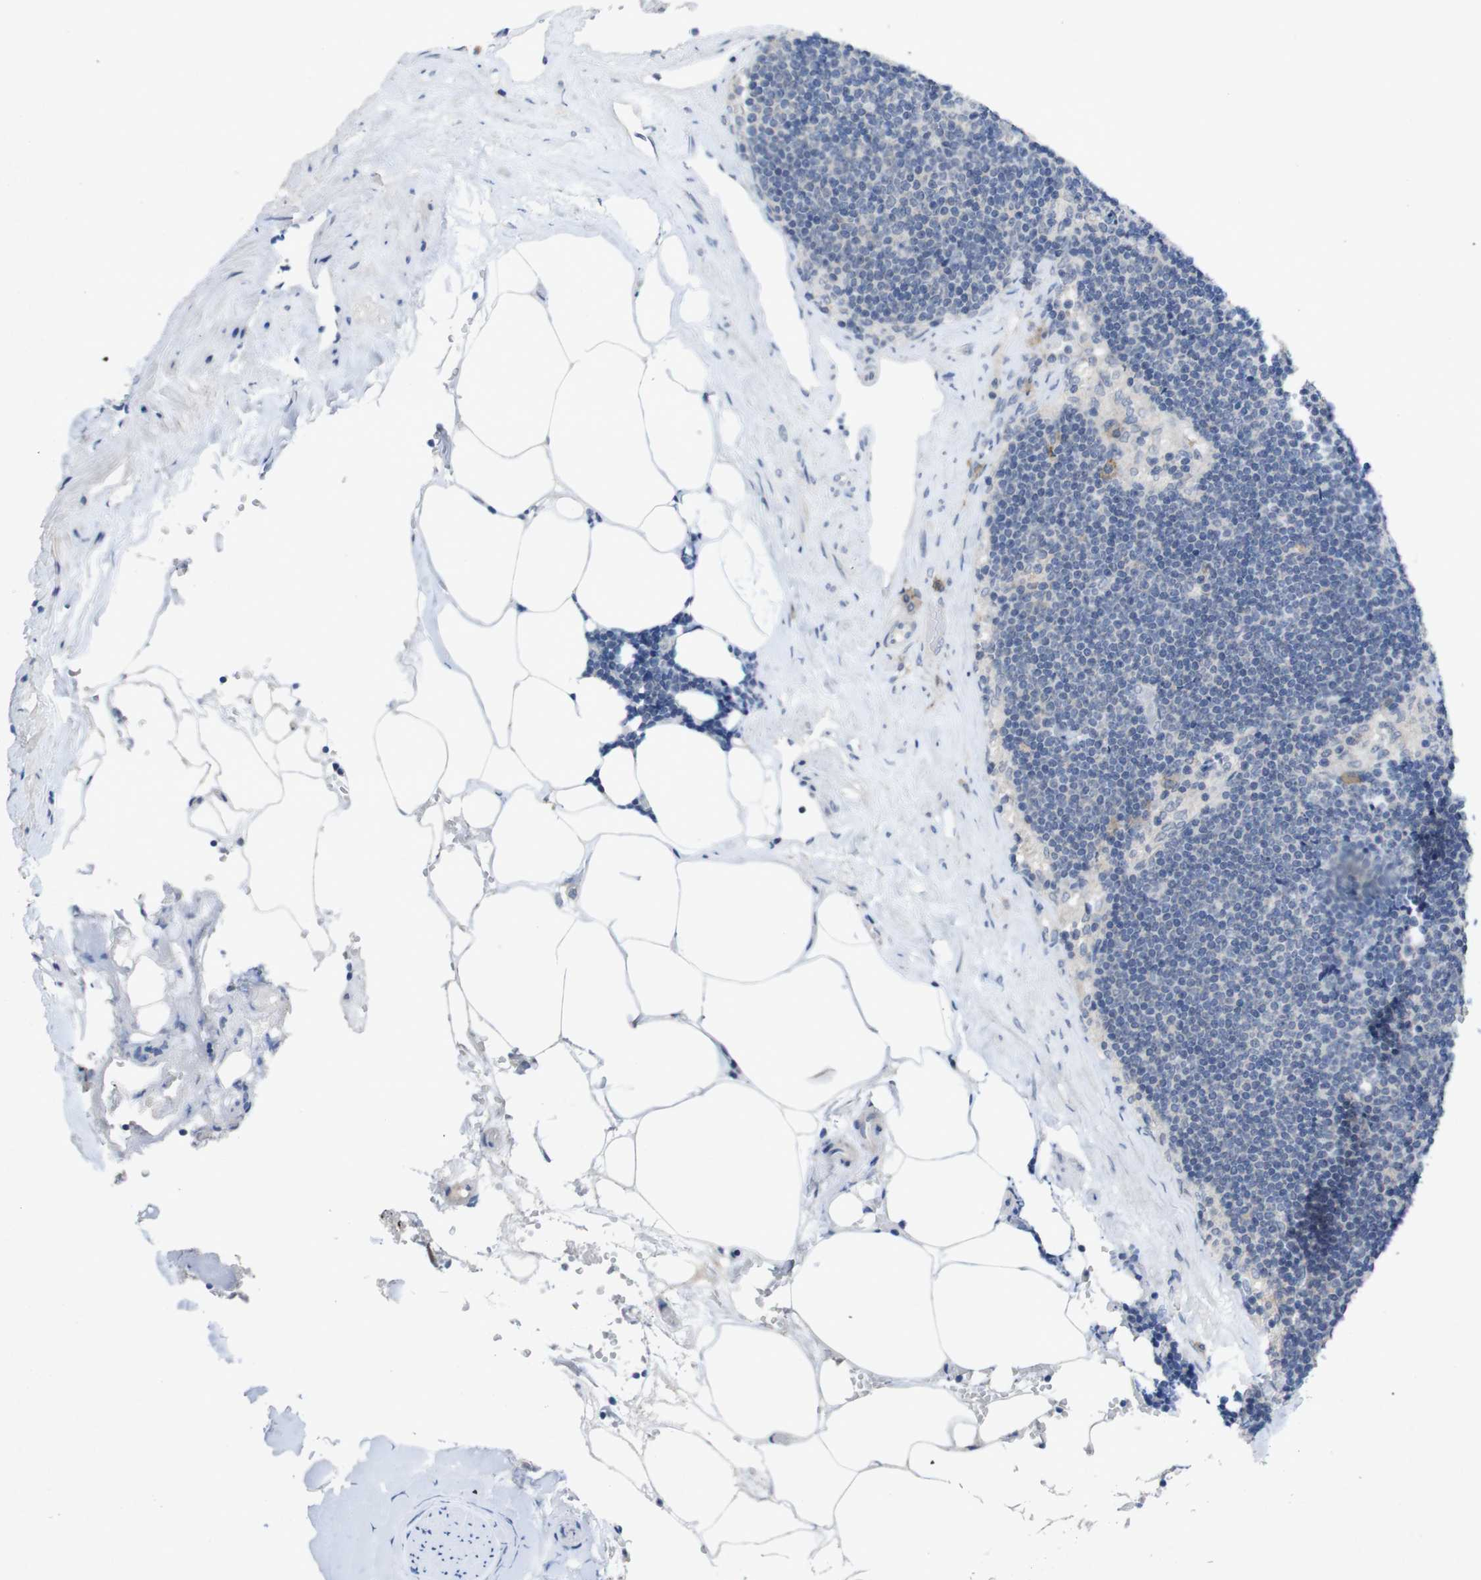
{"staining": {"intensity": "moderate", "quantity": "<25%", "location": "cytoplasmic/membranous"}, "tissue": "lymph node", "cell_type": "Germinal center cells", "image_type": "normal", "snomed": [{"axis": "morphology", "description": "Normal tissue, NOS"}, {"axis": "topography", "description": "Lymph node"}], "caption": "IHC of benign human lymph node reveals low levels of moderate cytoplasmic/membranous positivity in about <25% of germinal center cells.", "gene": "SLAMF7", "patient": {"sex": "male", "age": 63}}